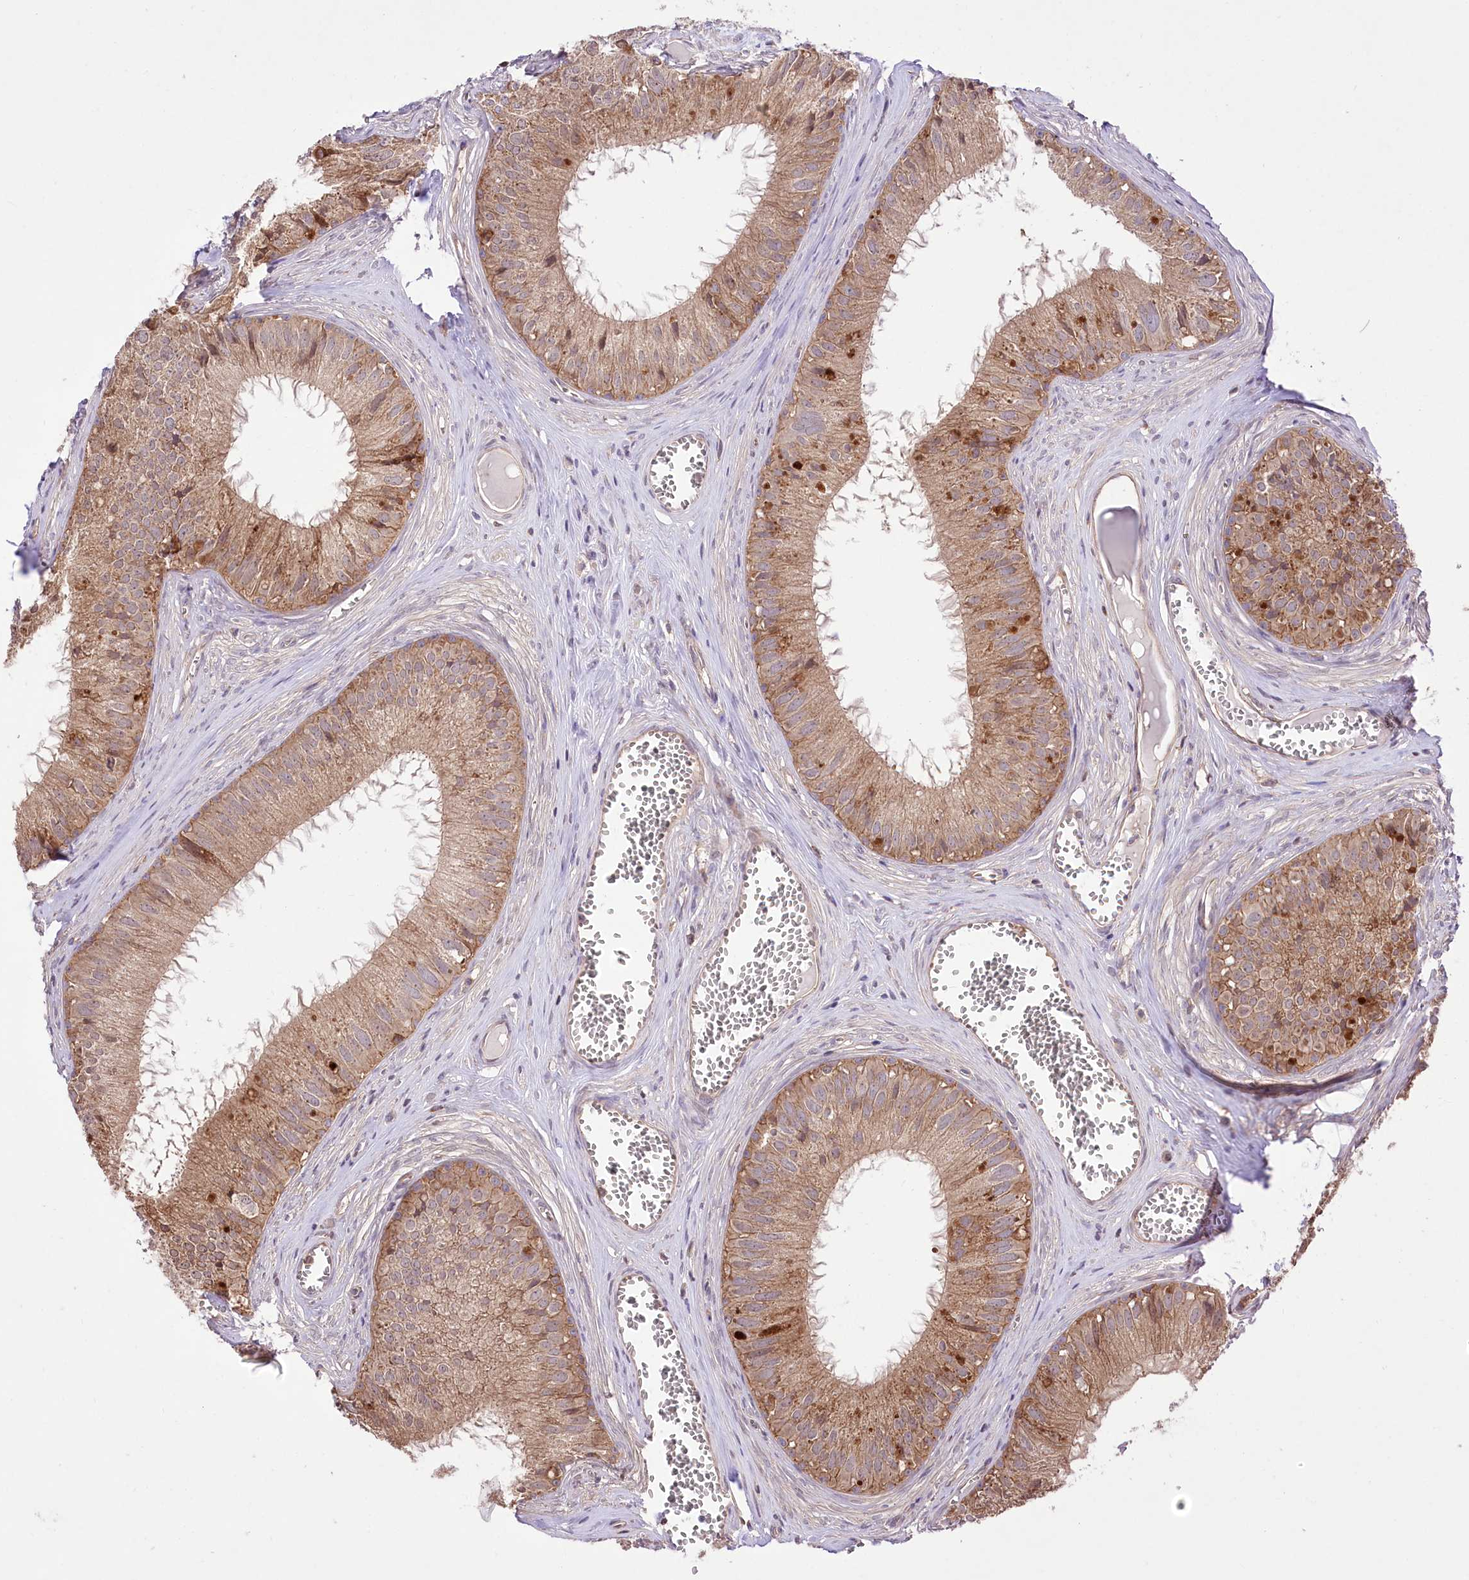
{"staining": {"intensity": "moderate", "quantity": ">75%", "location": "cytoplasmic/membranous"}, "tissue": "epididymis", "cell_type": "Glandular cells", "image_type": "normal", "snomed": [{"axis": "morphology", "description": "Normal tissue, NOS"}, {"axis": "topography", "description": "Epididymis"}], "caption": "Immunohistochemistry histopathology image of benign epididymis: human epididymis stained using IHC exhibits medium levels of moderate protein expression localized specifically in the cytoplasmic/membranous of glandular cells, appearing as a cytoplasmic/membranous brown color.", "gene": "XYLB", "patient": {"sex": "male", "age": 36}}